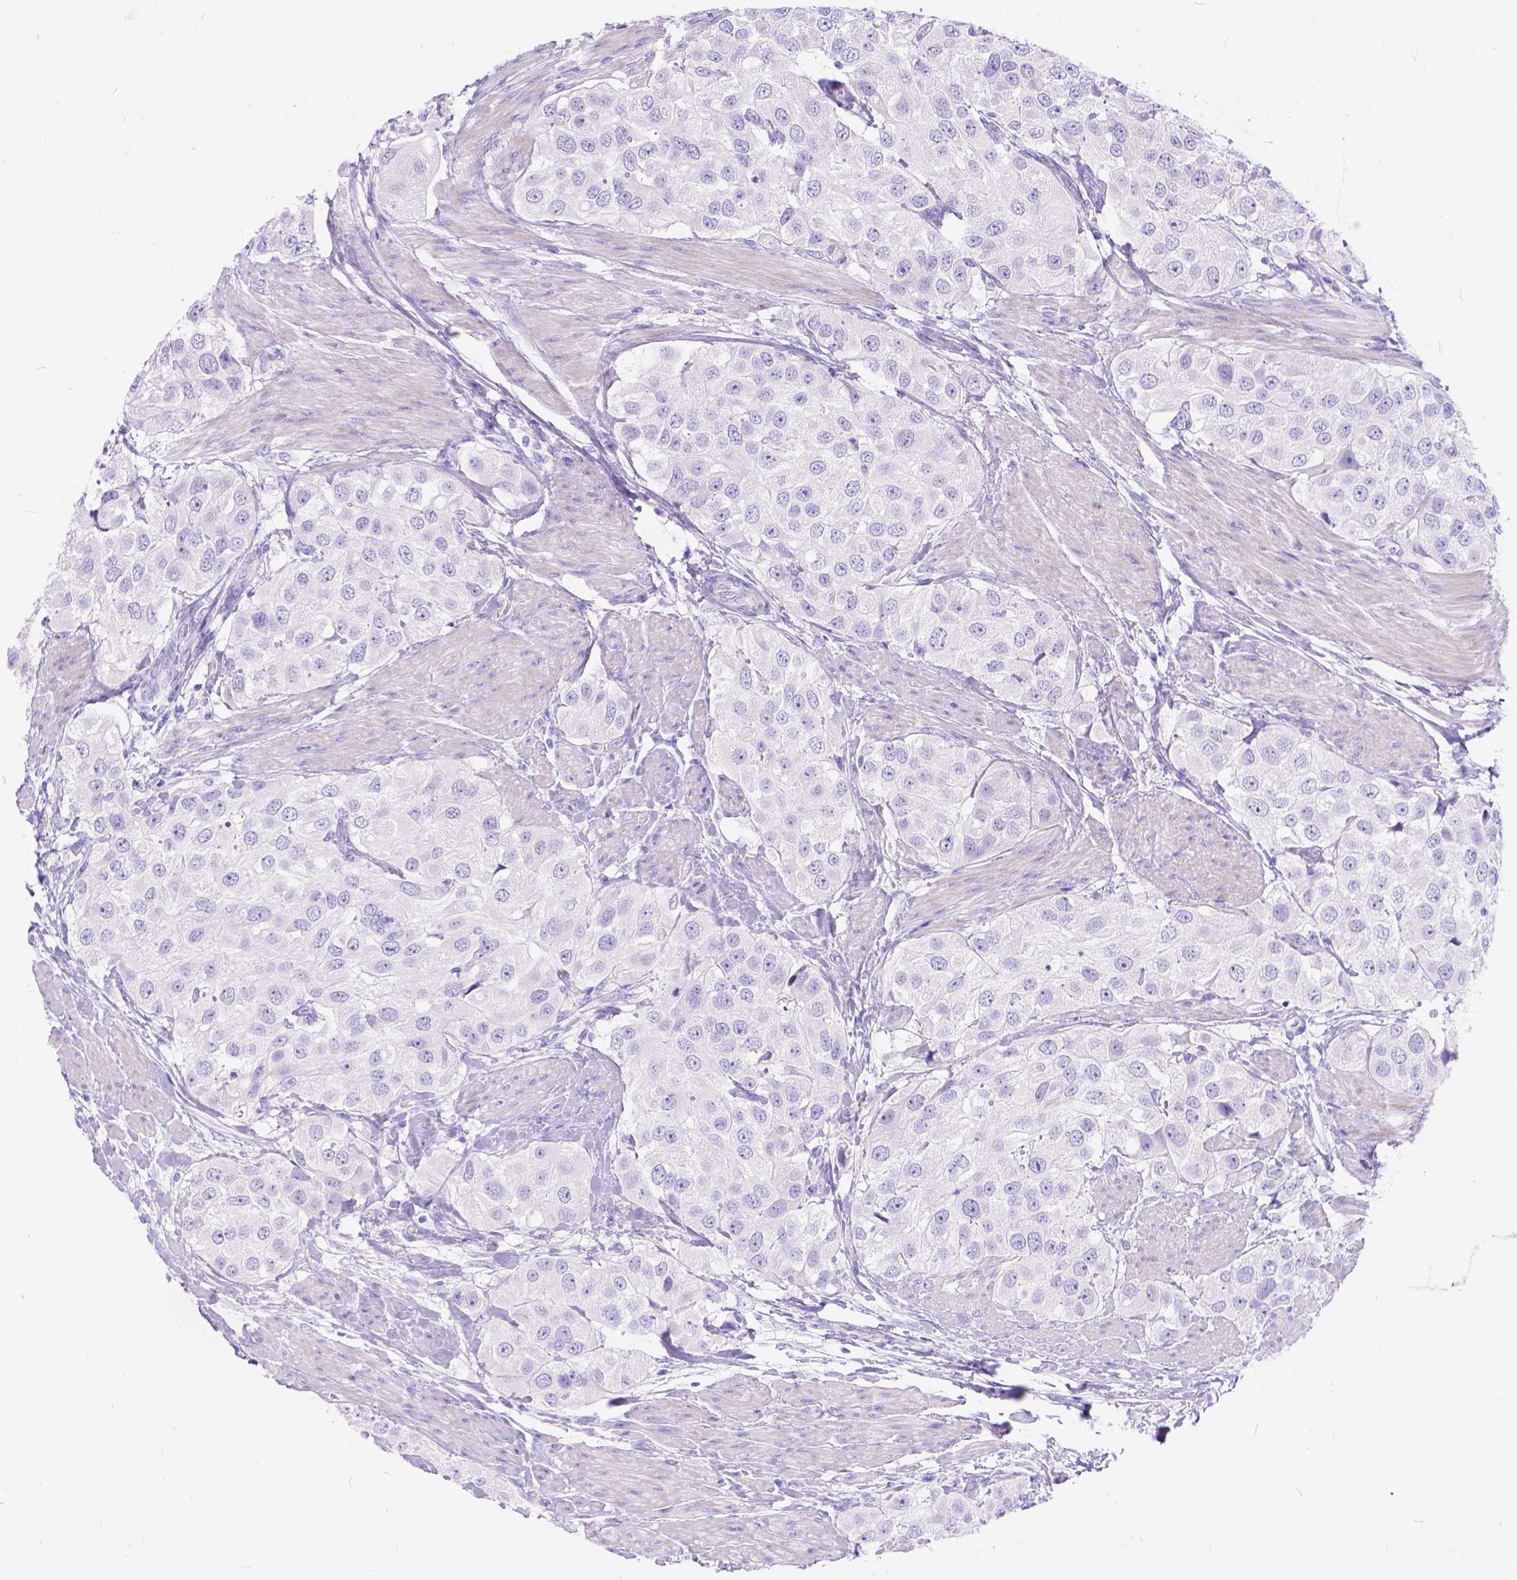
{"staining": {"intensity": "negative", "quantity": "none", "location": "none"}, "tissue": "urothelial cancer", "cell_type": "Tumor cells", "image_type": "cancer", "snomed": [{"axis": "morphology", "description": "Urothelial carcinoma, High grade"}, {"axis": "topography", "description": "Urinary bladder"}], "caption": "Urothelial cancer was stained to show a protein in brown. There is no significant expression in tumor cells.", "gene": "KLHL10", "patient": {"sex": "female", "age": 64}}